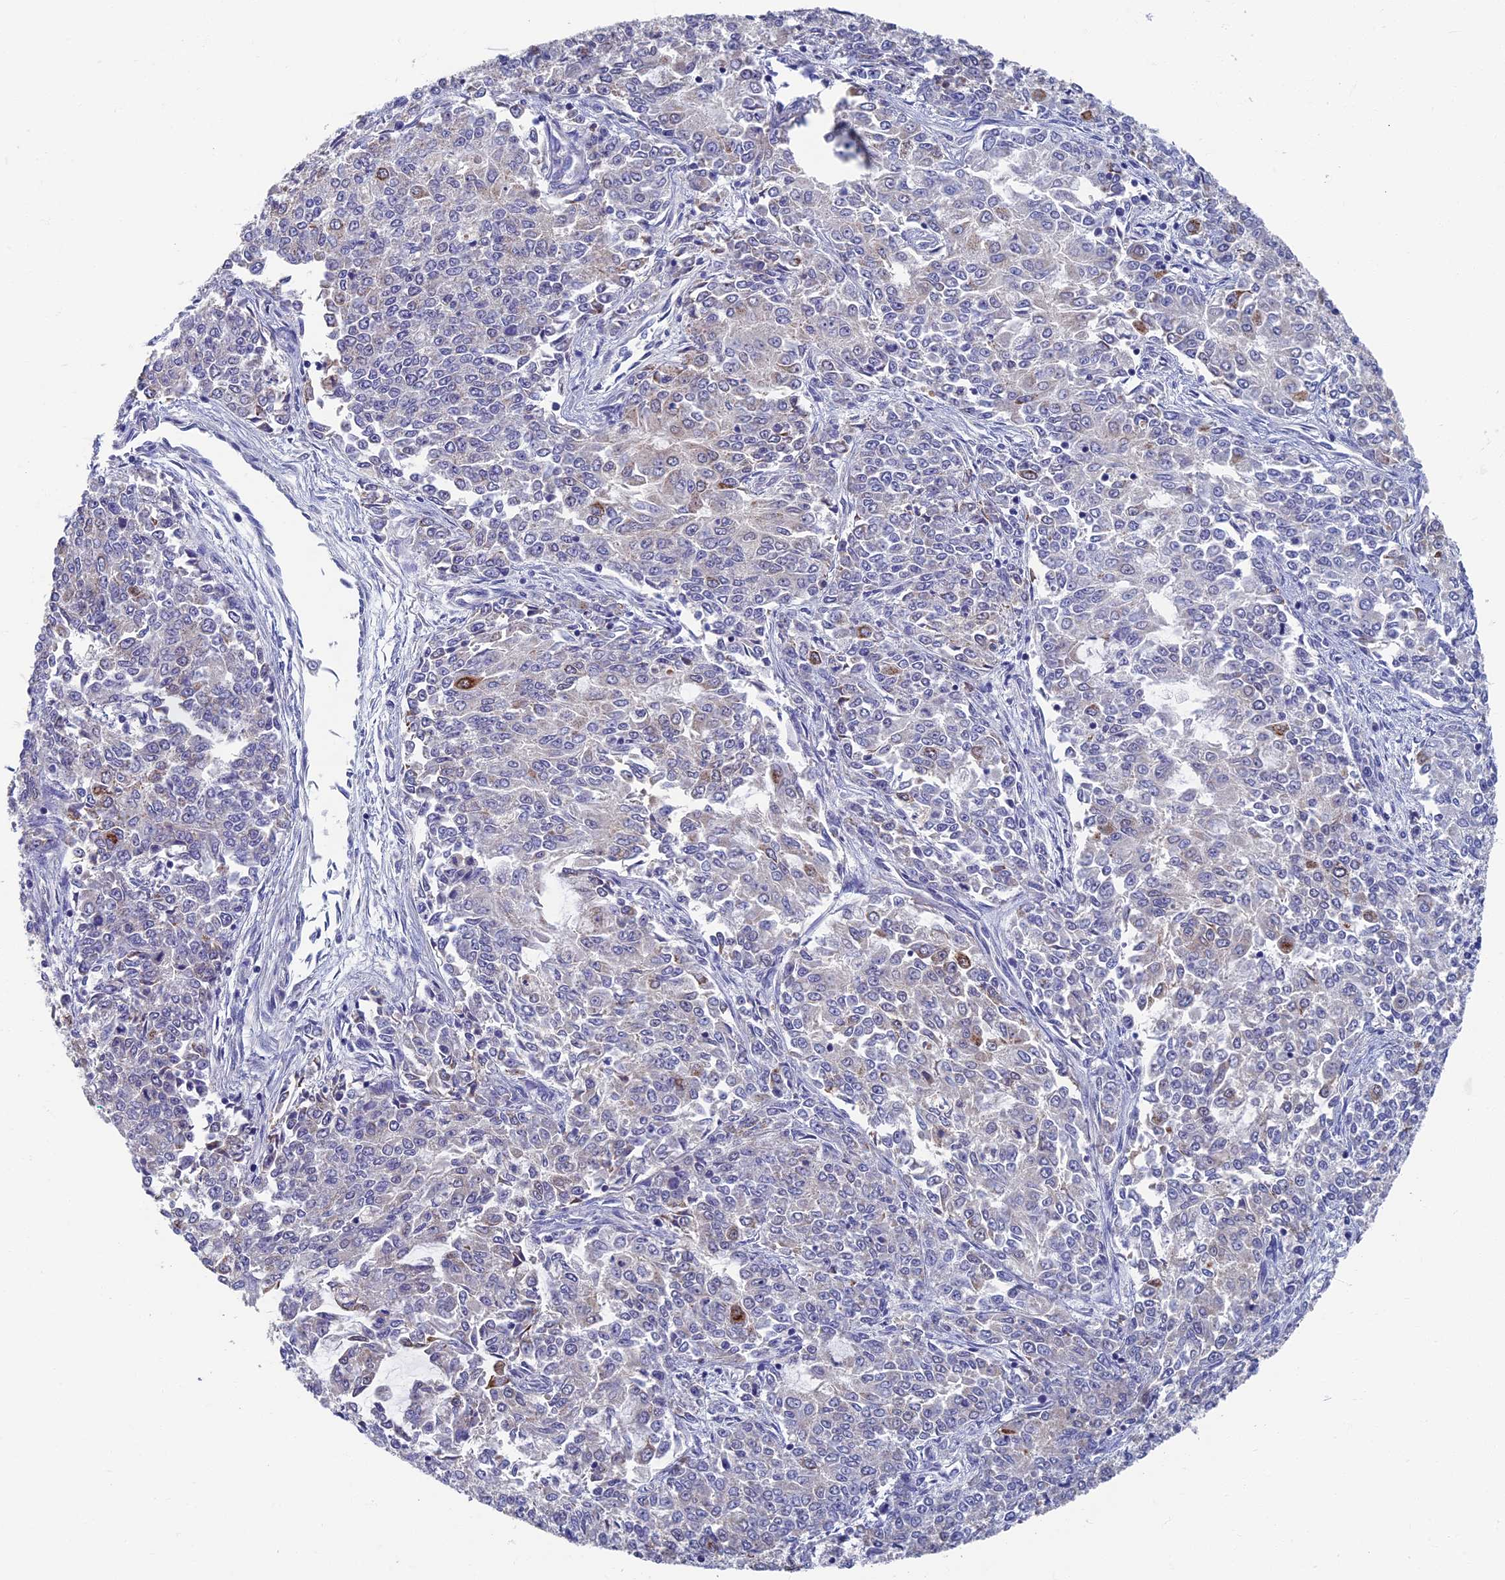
{"staining": {"intensity": "negative", "quantity": "none", "location": "none"}, "tissue": "endometrial cancer", "cell_type": "Tumor cells", "image_type": "cancer", "snomed": [{"axis": "morphology", "description": "Adenocarcinoma, NOS"}, {"axis": "topography", "description": "Endometrium"}], "caption": "The histopathology image reveals no staining of tumor cells in endometrial adenocarcinoma. The staining was performed using DAB (3,3'-diaminobenzidine) to visualize the protein expression in brown, while the nuclei were stained in blue with hematoxylin (Magnification: 20x).", "gene": "OAT", "patient": {"sex": "female", "age": 50}}